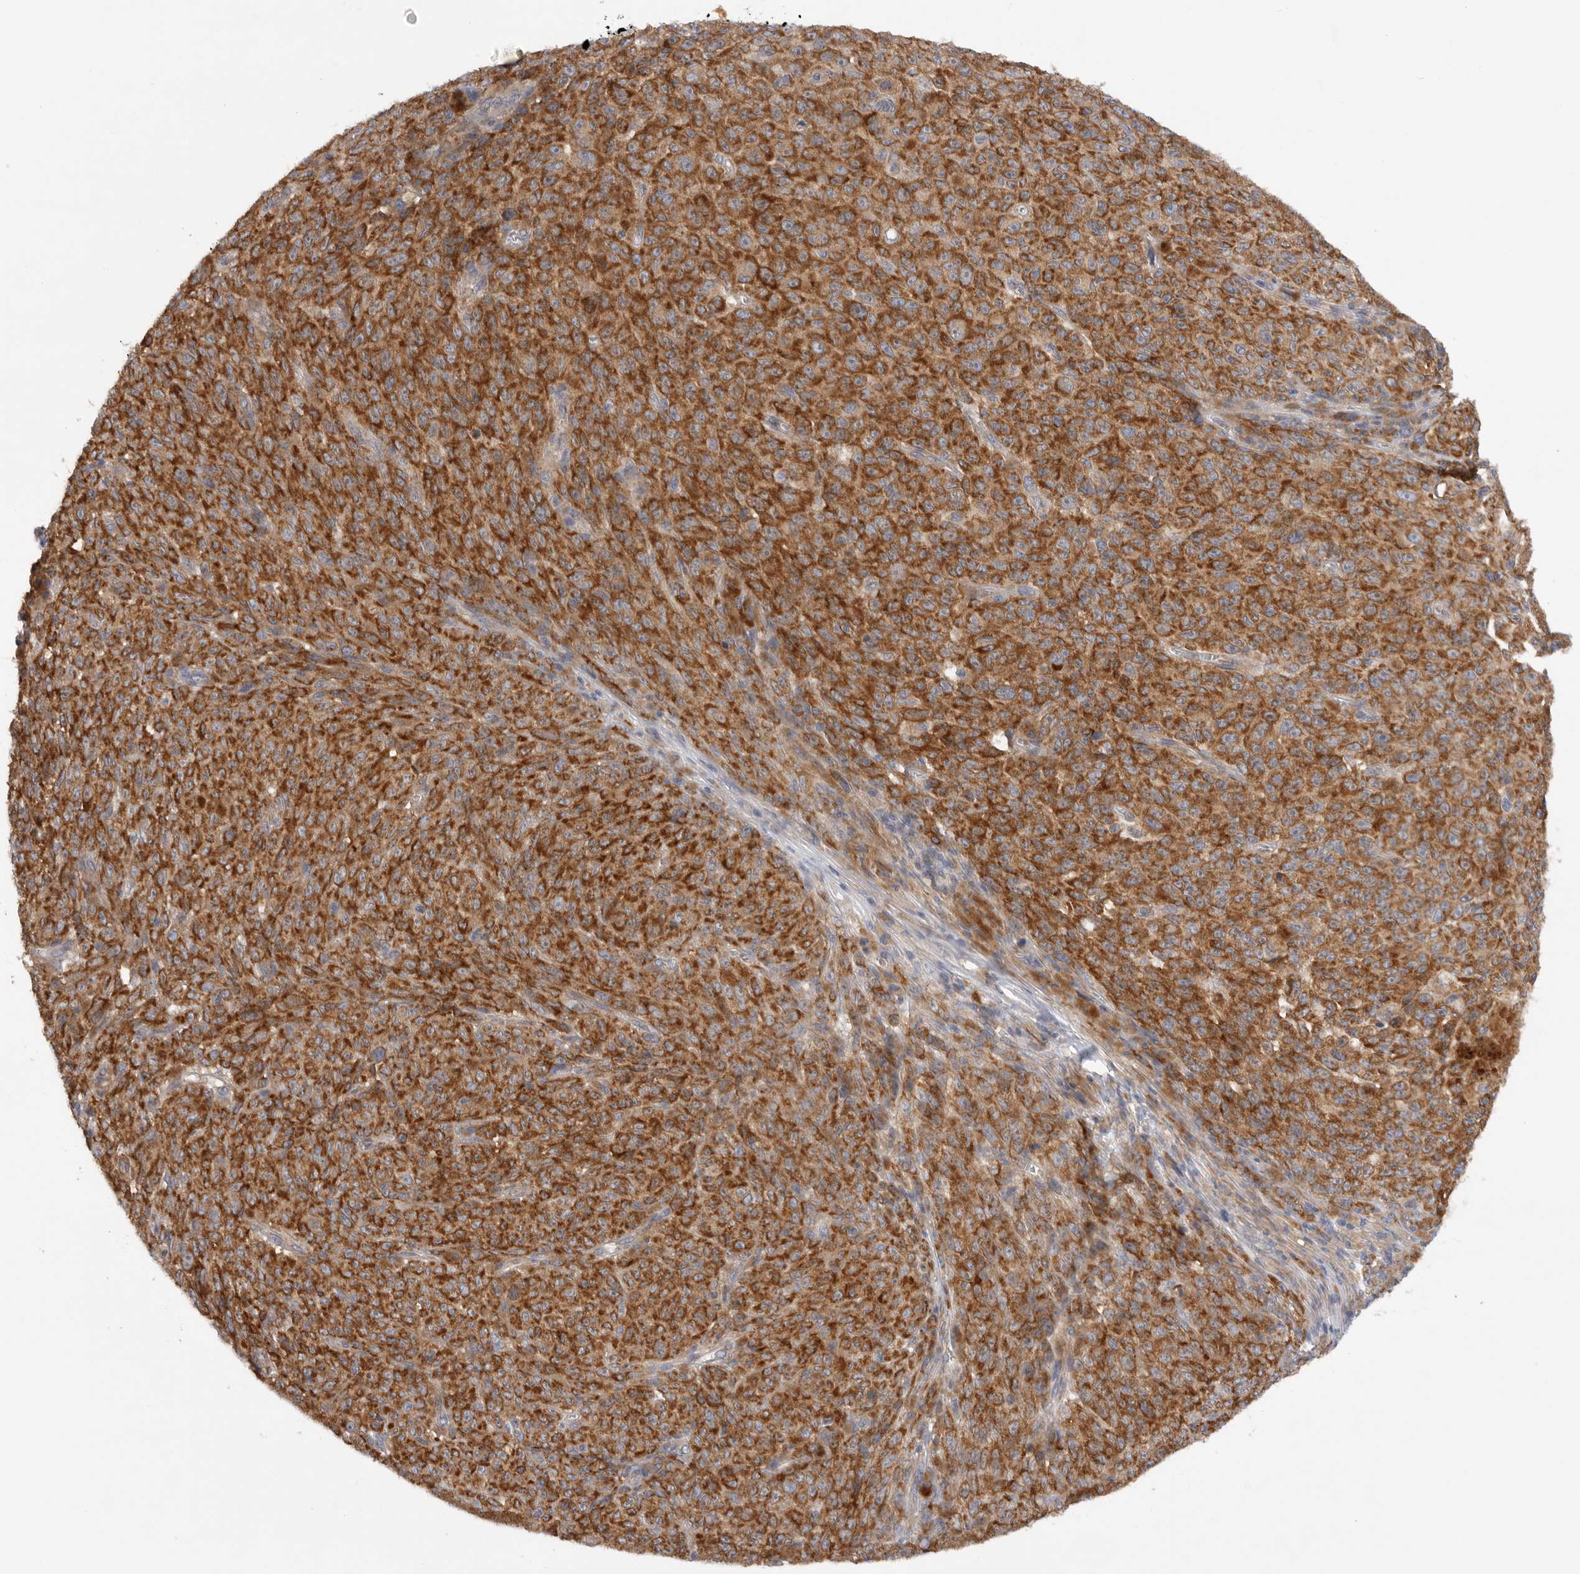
{"staining": {"intensity": "strong", "quantity": ">75%", "location": "cytoplasmic/membranous"}, "tissue": "melanoma", "cell_type": "Tumor cells", "image_type": "cancer", "snomed": [{"axis": "morphology", "description": "Malignant melanoma, NOS"}, {"axis": "topography", "description": "Skin"}], "caption": "Brown immunohistochemical staining in human malignant melanoma displays strong cytoplasmic/membranous positivity in approximately >75% of tumor cells.", "gene": "MTFR1L", "patient": {"sex": "female", "age": 82}}